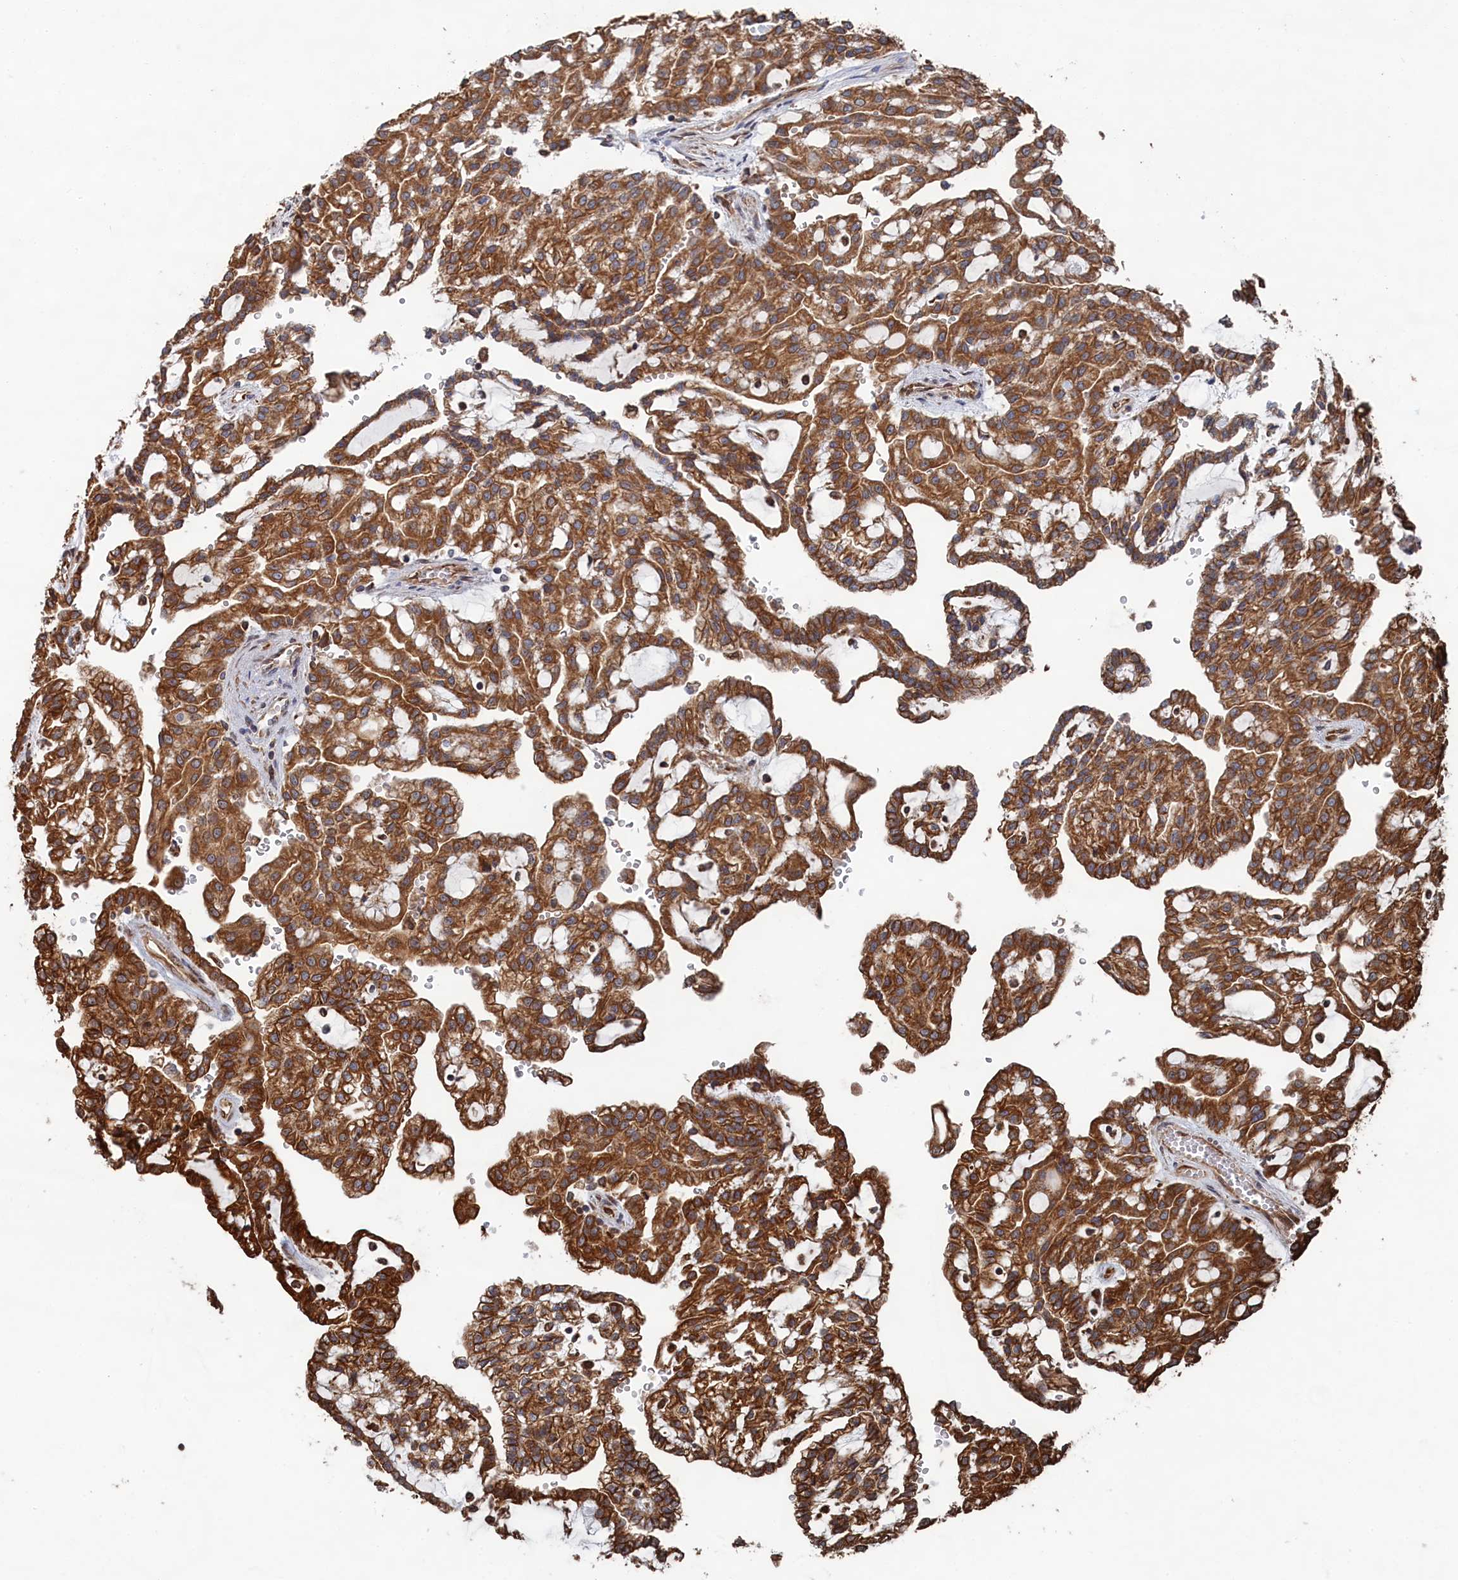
{"staining": {"intensity": "moderate", "quantity": ">75%", "location": "cytoplasmic/membranous"}, "tissue": "renal cancer", "cell_type": "Tumor cells", "image_type": "cancer", "snomed": [{"axis": "morphology", "description": "Adenocarcinoma, NOS"}, {"axis": "topography", "description": "Kidney"}], "caption": "A brown stain shows moderate cytoplasmic/membranous expression of a protein in human adenocarcinoma (renal) tumor cells.", "gene": "BPIFB6", "patient": {"sex": "male", "age": 63}}